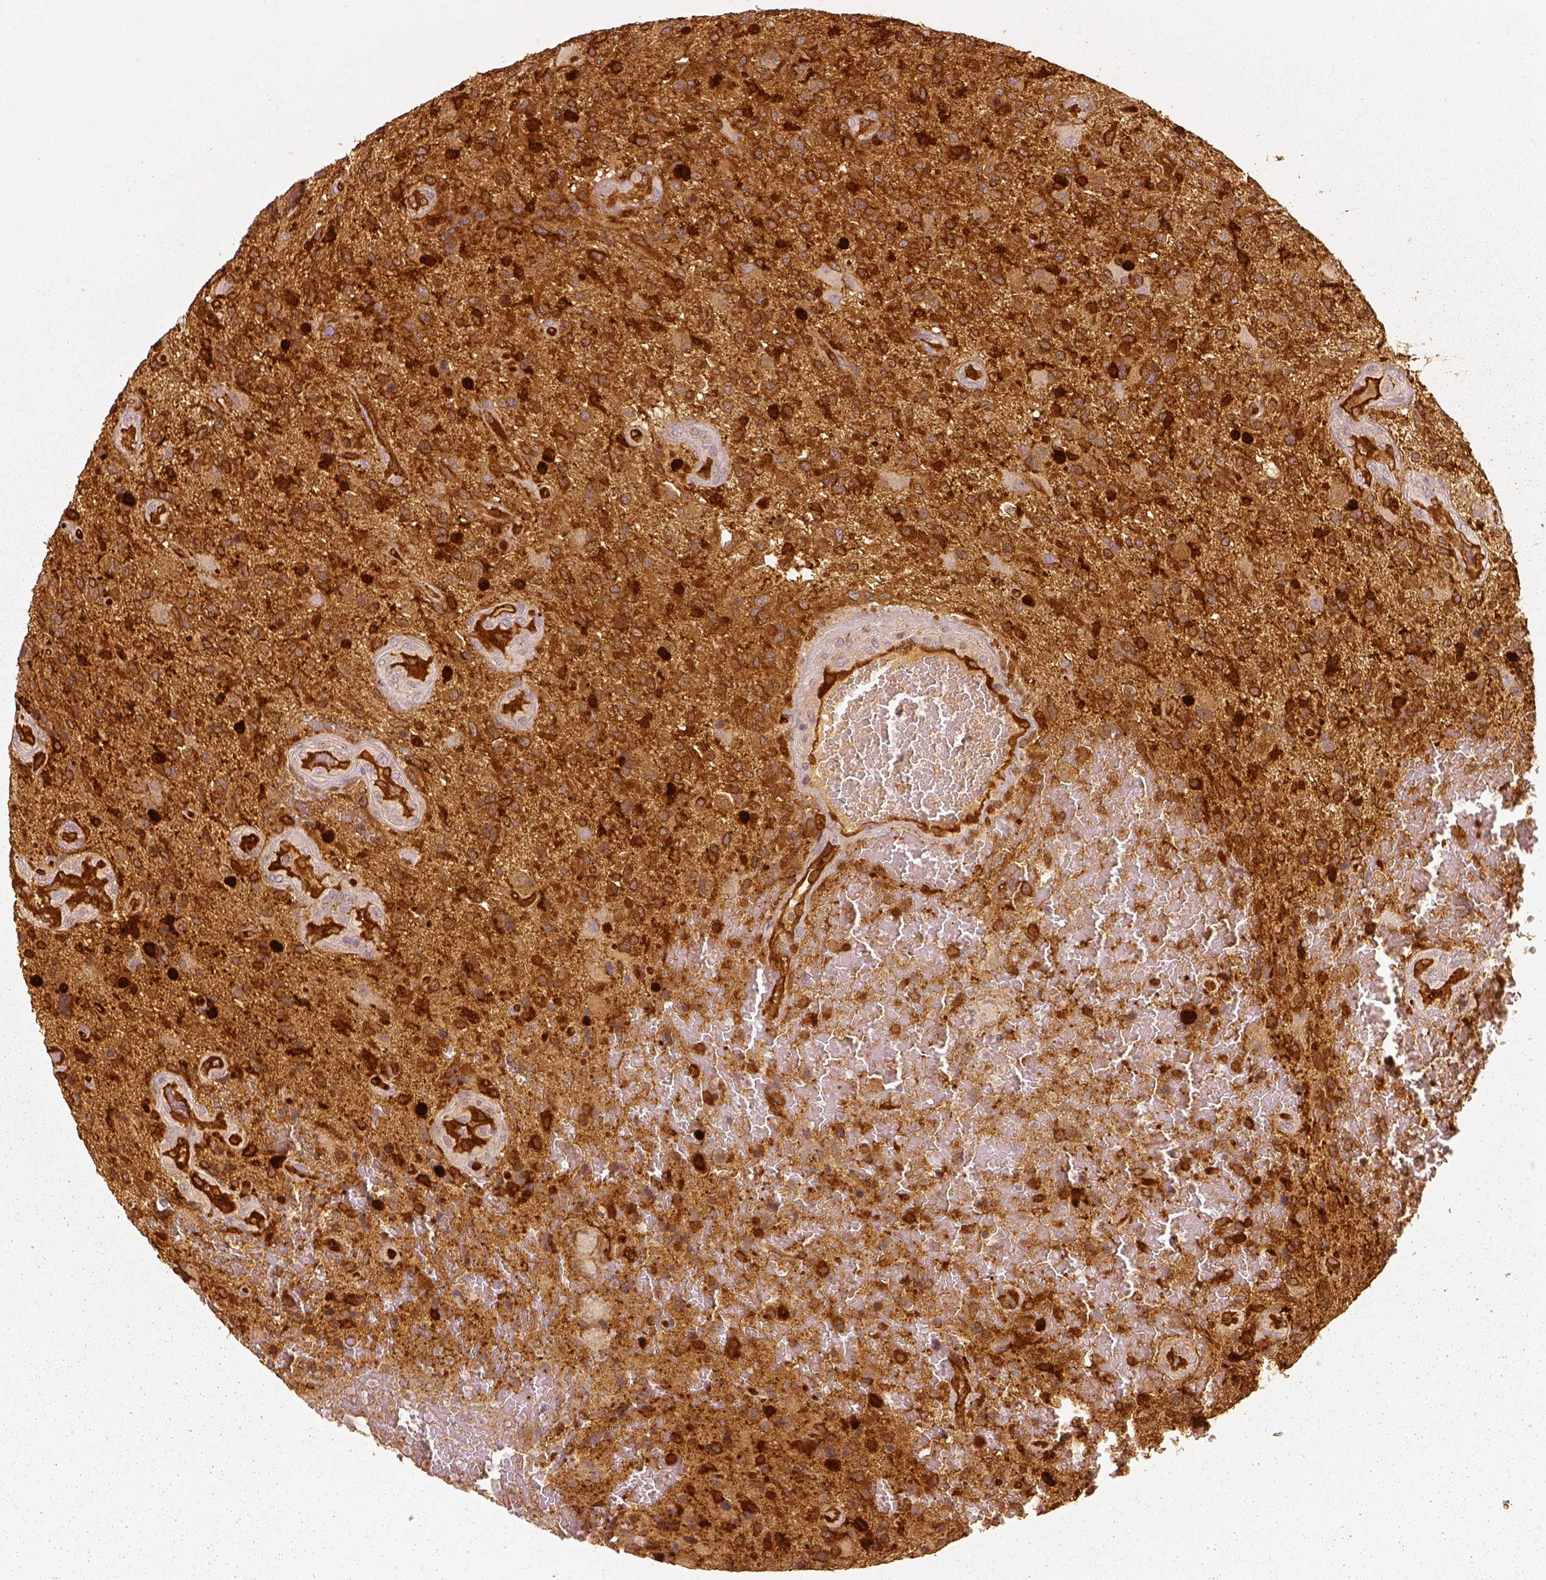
{"staining": {"intensity": "strong", "quantity": ">75%", "location": "cytoplasmic/membranous"}, "tissue": "glioma", "cell_type": "Tumor cells", "image_type": "cancer", "snomed": [{"axis": "morphology", "description": "Glioma, malignant, High grade"}, {"axis": "topography", "description": "Brain"}], "caption": "Human high-grade glioma (malignant) stained for a protein (brown) reveals strong cytoplasmic/membranous positive positivity in about >75% of tumor cells.", "gene": "FSCN1", "patient": {"sex": "male", "age": 47}}